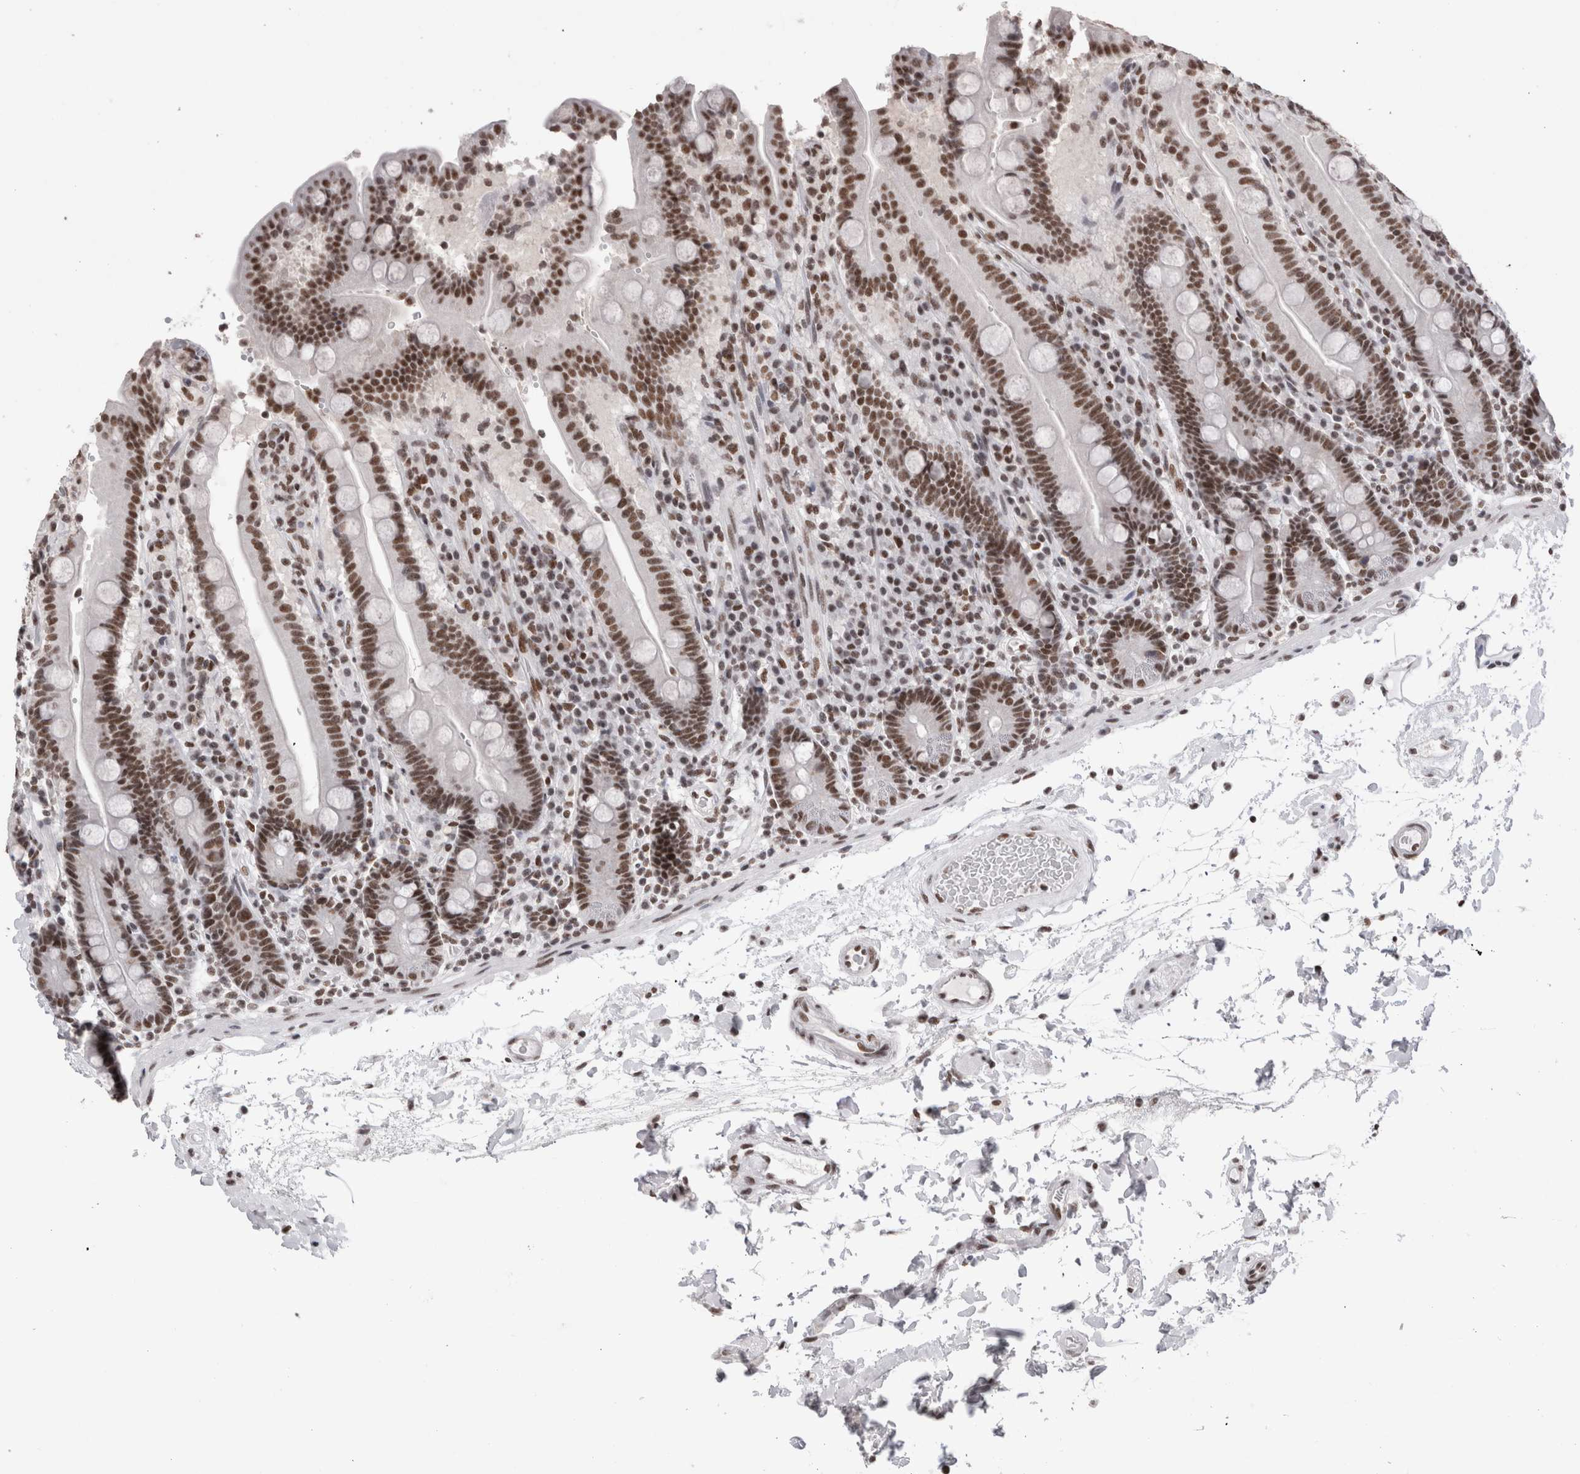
{"staining": {"intensity": "moderate", "quantity": ">75%", "location": "nuclear"}, "tissue": "duodenum", "cell_type": "Glandular cells", "image_type": "normal", "snomed": [{"axis": "morphology", "description": "Normal tissue, NOS"}, {"axis": "topography", "description": "Small intestine, NOS"}], "caption": "Moderate nuclear protein positivity is present in about >75% of glandular cells in duodenum. (DAB = brown stain, brightfield microscopy at high magnification).", "gene": "SMC1A", "patient": {"sex": "female", "age": 71}}